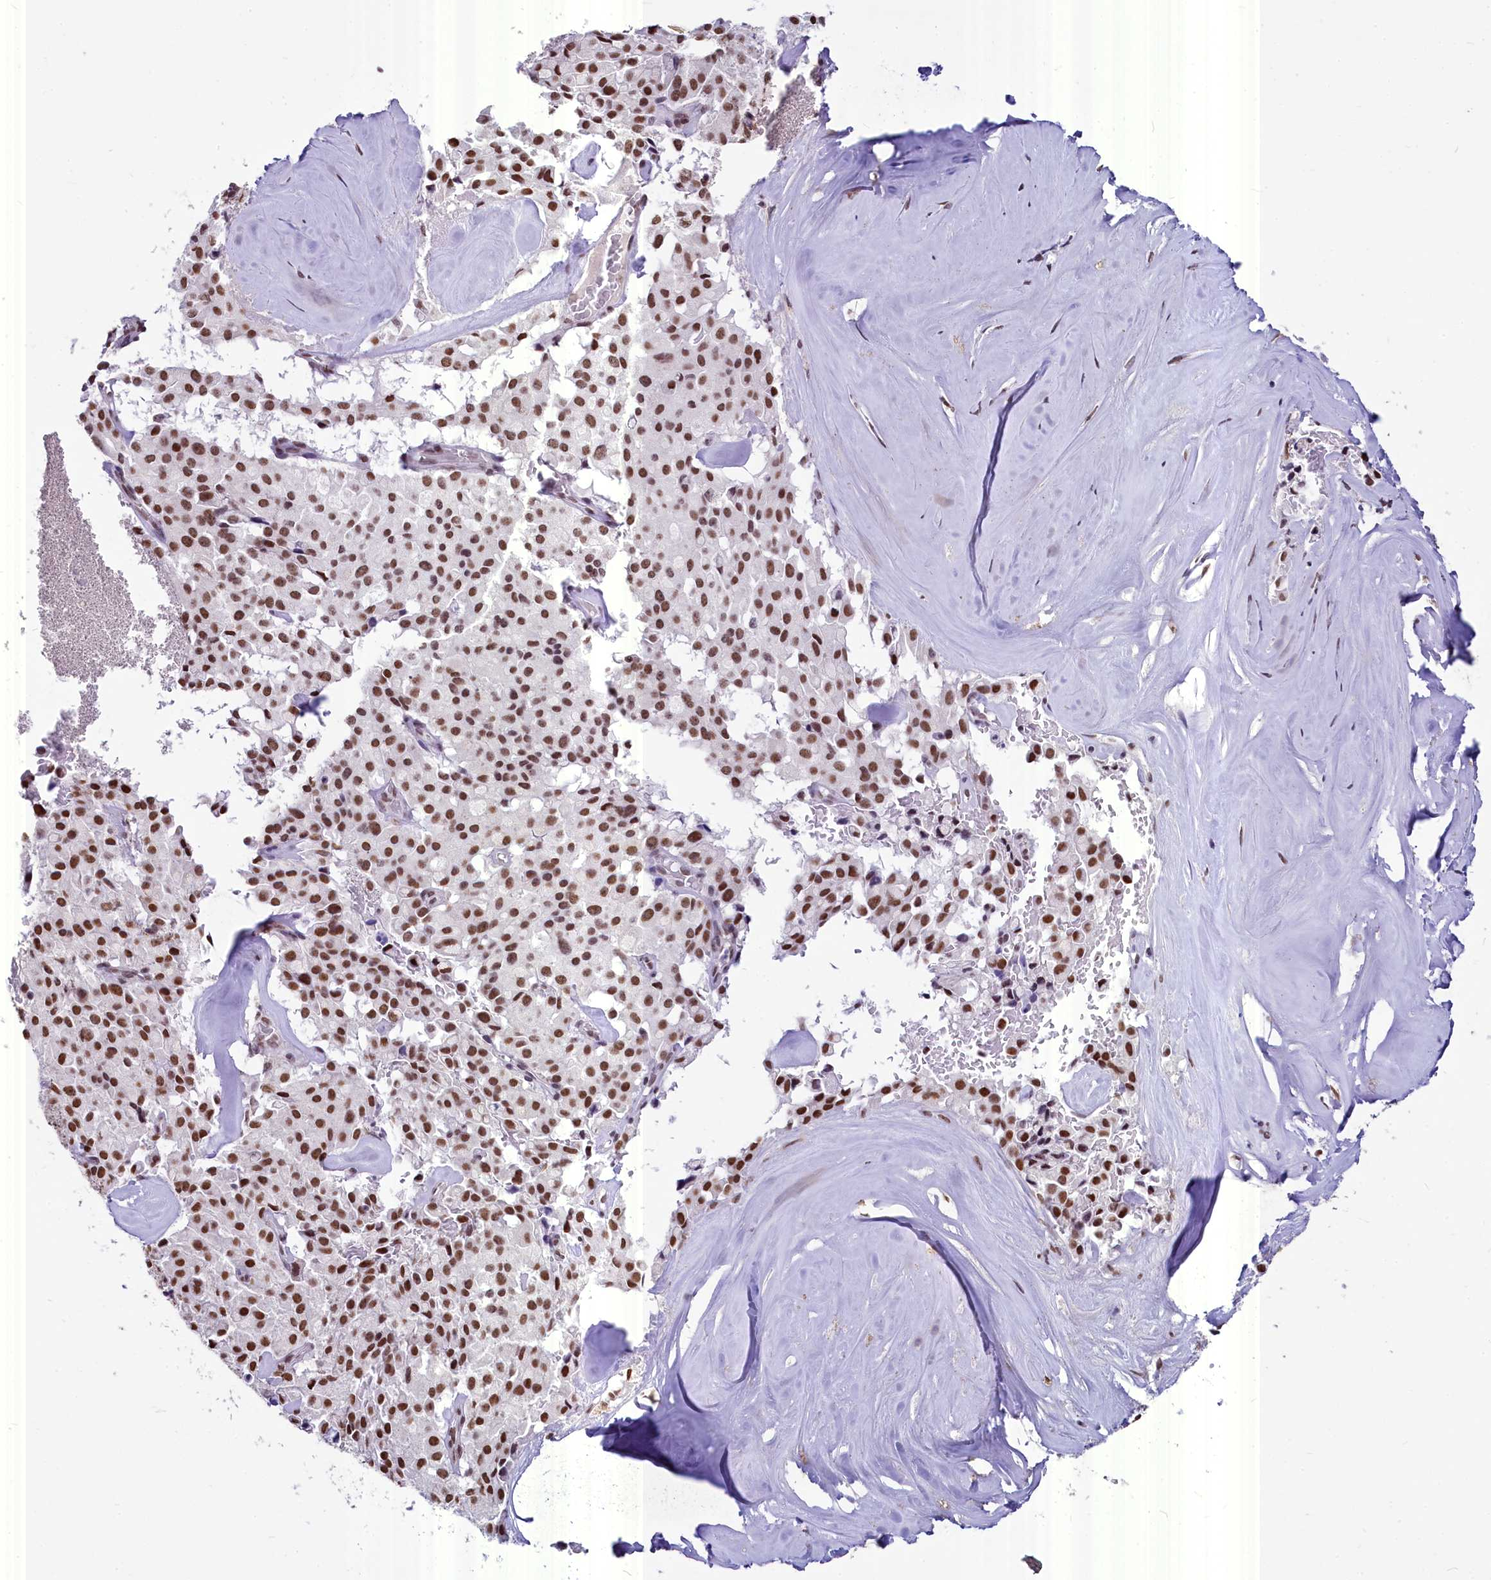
{"staining": {"intensity": "strong", "quantity": ">75%", "location": "nuclear"}, "tissue": "pancreatic cancer", "cell_type": "Tumor cells", "image_type": "cancer", "snomed": [{"axis": "morphology", "description": "Adenocarcinoma, NOS"}, {"axis": "topography", "description": "Pancreas"}], "caption": "Pancreatic cancer stained with a brown dye displays strong nuclear positive expression in approximately >75% of tumor cells.", "gene": "PARPBP", "patient": {"sex": "male", "age": 65}}